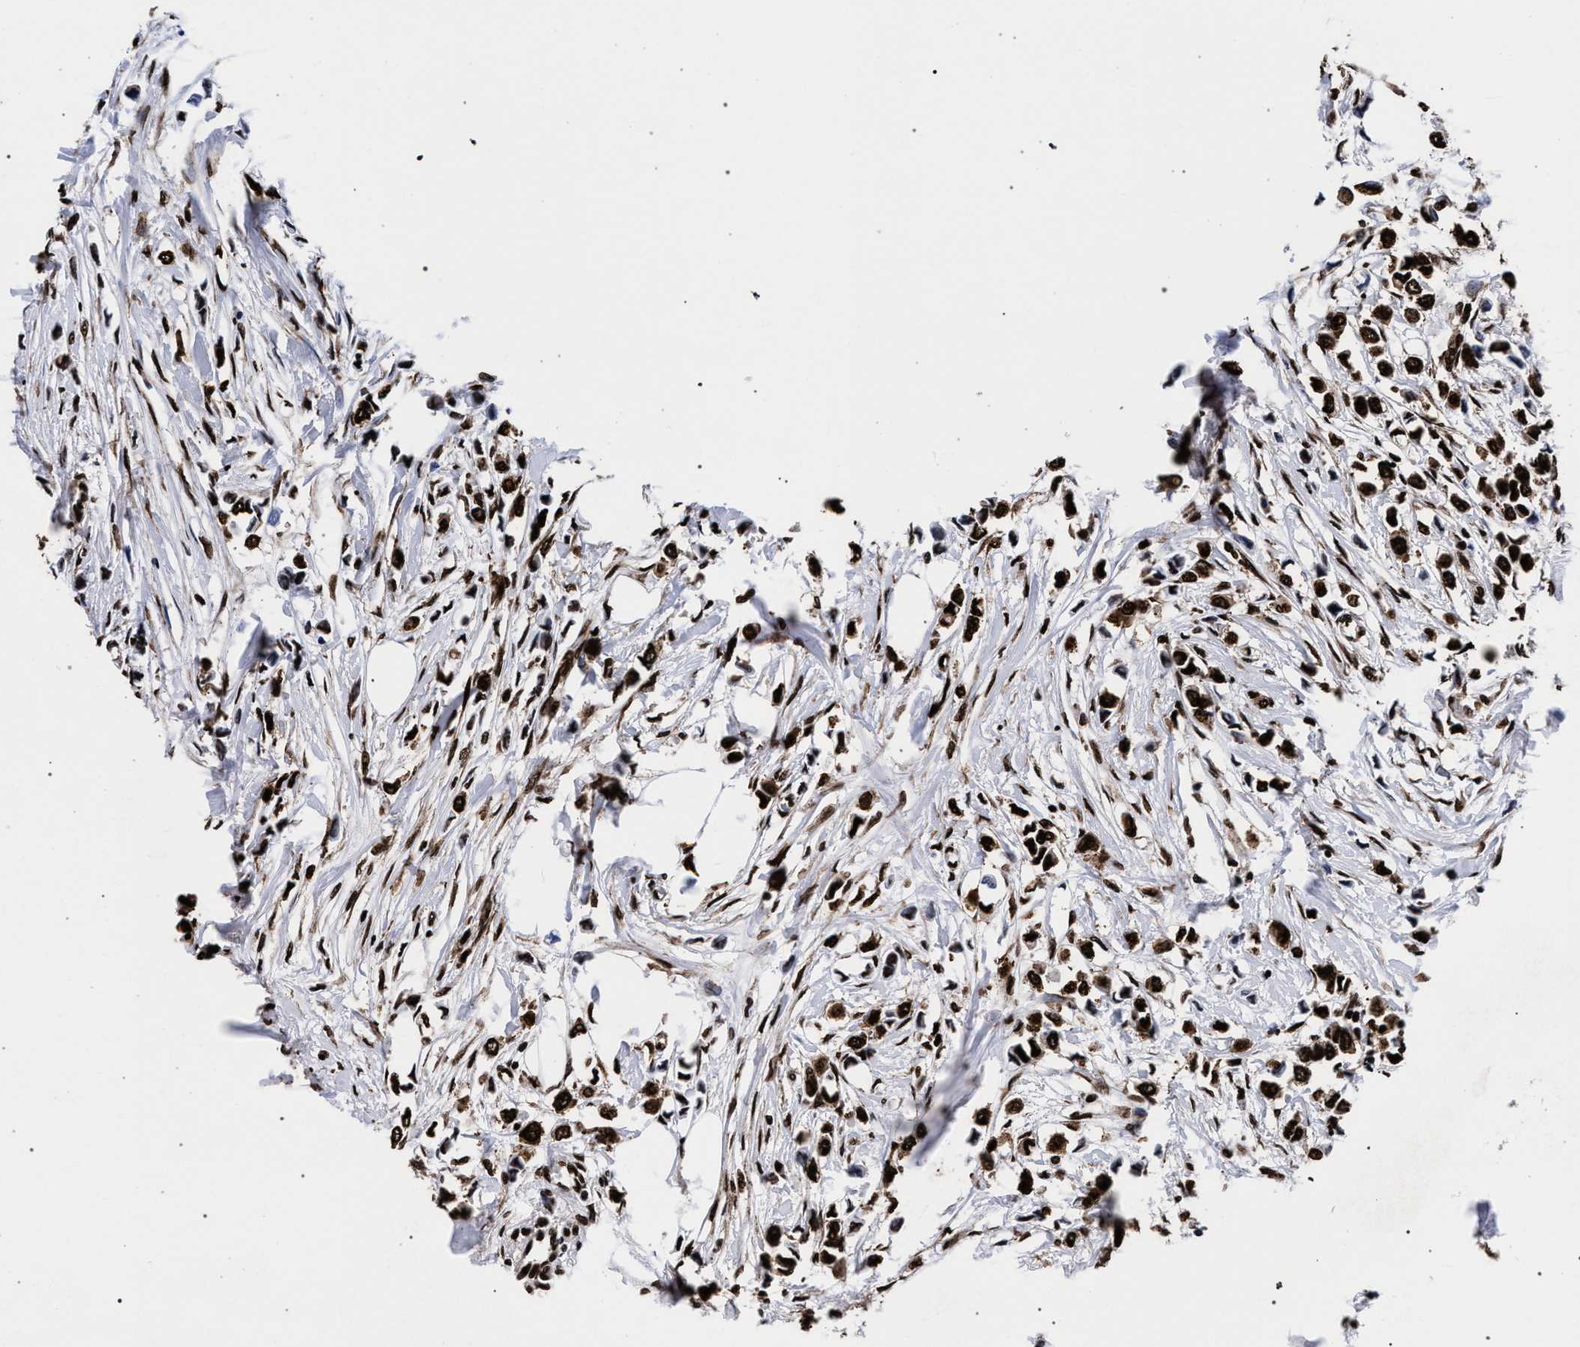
{"staining": {"intensity": "strong", "quantity": ">75%", "location": "nuclear"}, "tissue": "breast cancer", "cell_type": "Tumor cells", "image_type": "cancer", "snomed": [{"axis": "morphology", "description": "Lobular carcinoma"}, {"axis": "topography", "description": "Breast"}], "caption": "The micrograph exhibits immunohistochemical staining of breast cancer. There is strong nuclear positivity is present in approximately >75% of tumor cells. (brown staining indicates protein expression, while blue staining denotes nuclei).", "gene": "HNRNPA1", "patient": {"sex": "female", "age": 51}}